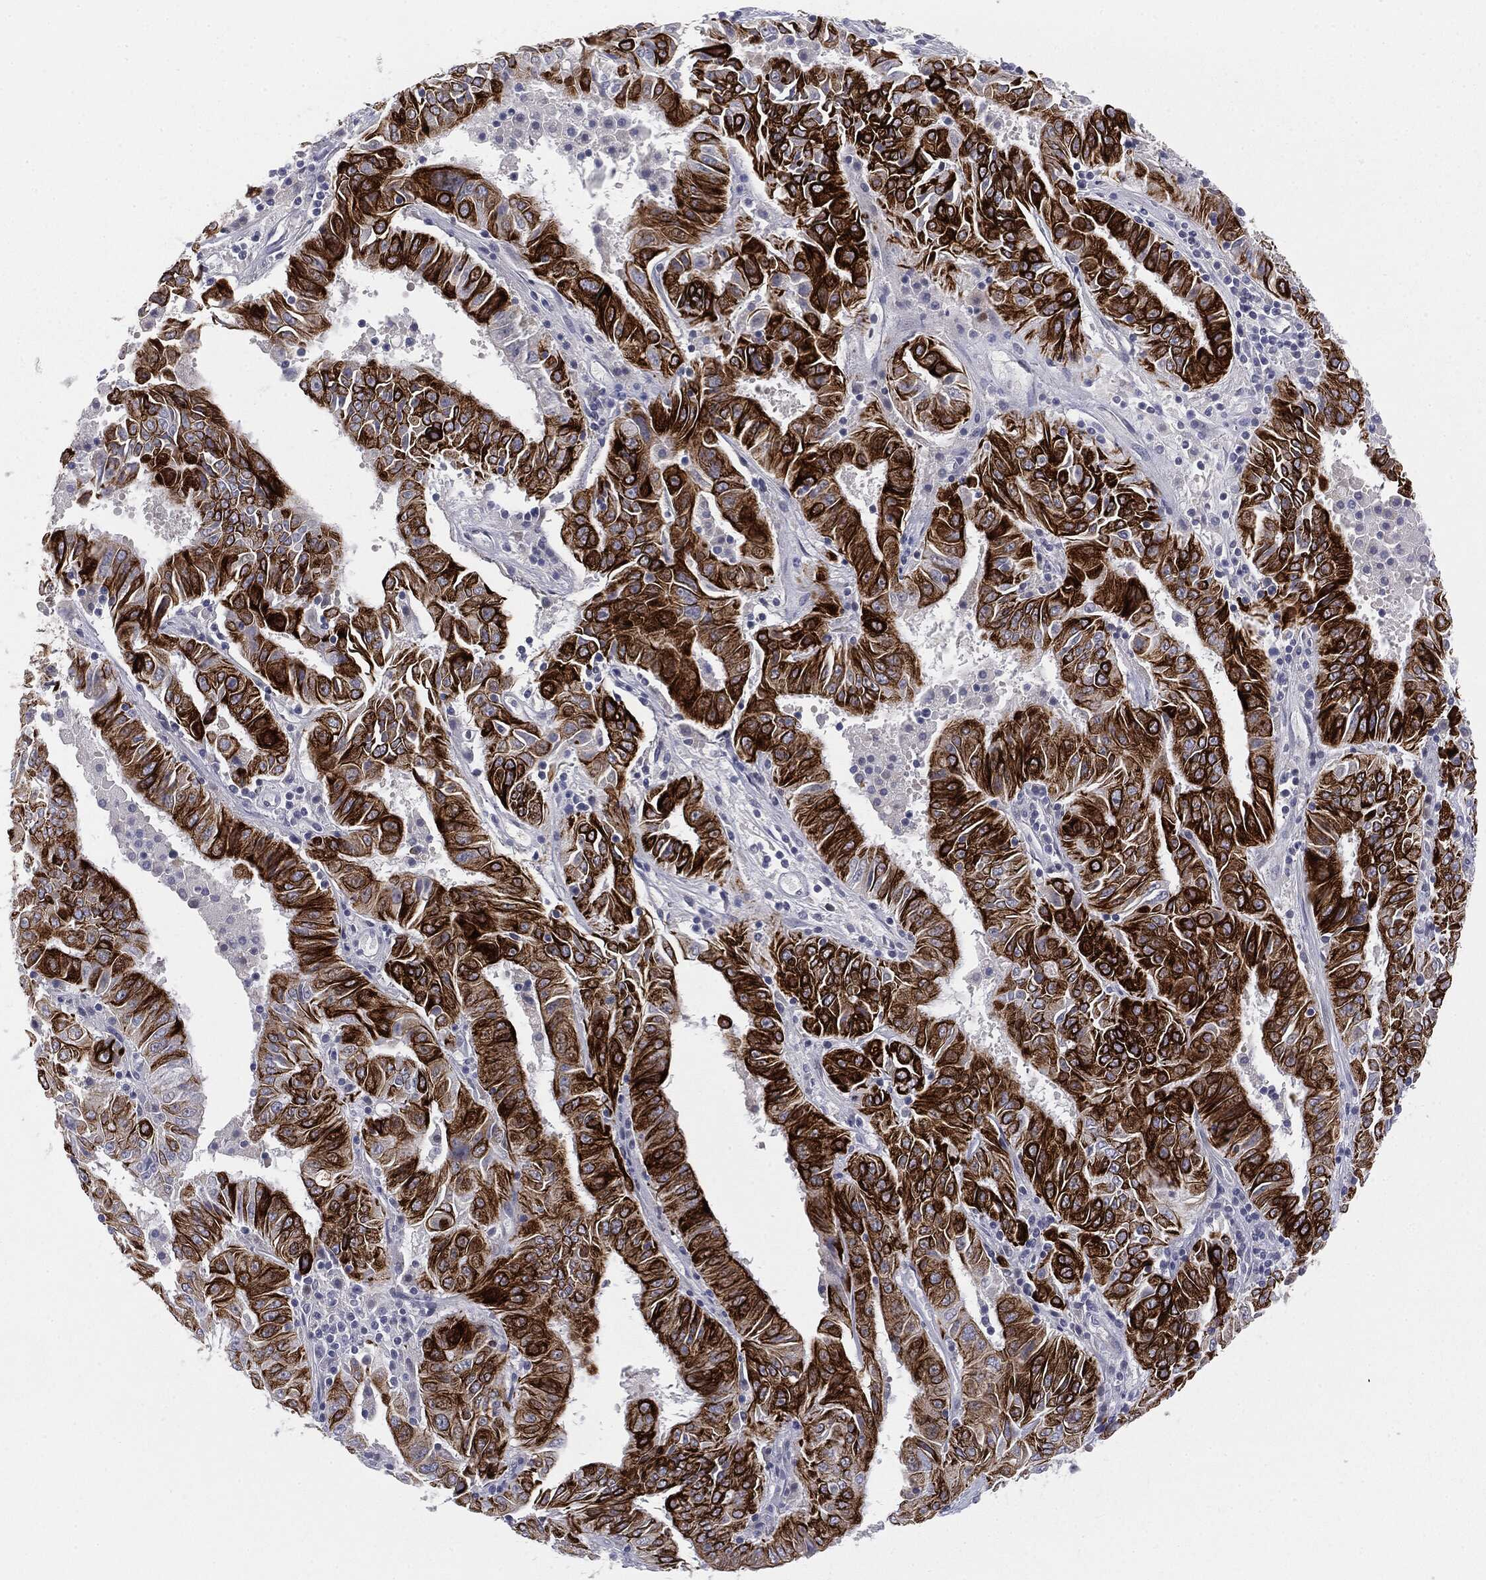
{"staining": {"intensity": "strong", "quantity": ">75%", "location": "cytoplasmic/membranous"}, "tissue": "pancreatic cancer", "cell_type": "Tumor cells", "image_type": "cancer", "snomed": [{"axis": "morphology", "description": "Adenocarcinoma, NOS"}, {"axis": "topography", "description": "Pancreas"}], "caption": "Immunohistochemical staining of adenocarcinoma (pancreatic) displays strong cytoplasmic/membranous protein staining in about >75% of tumor cells.", "gene": "MUC1", "patient": {"sex": "male", "age": 63}}